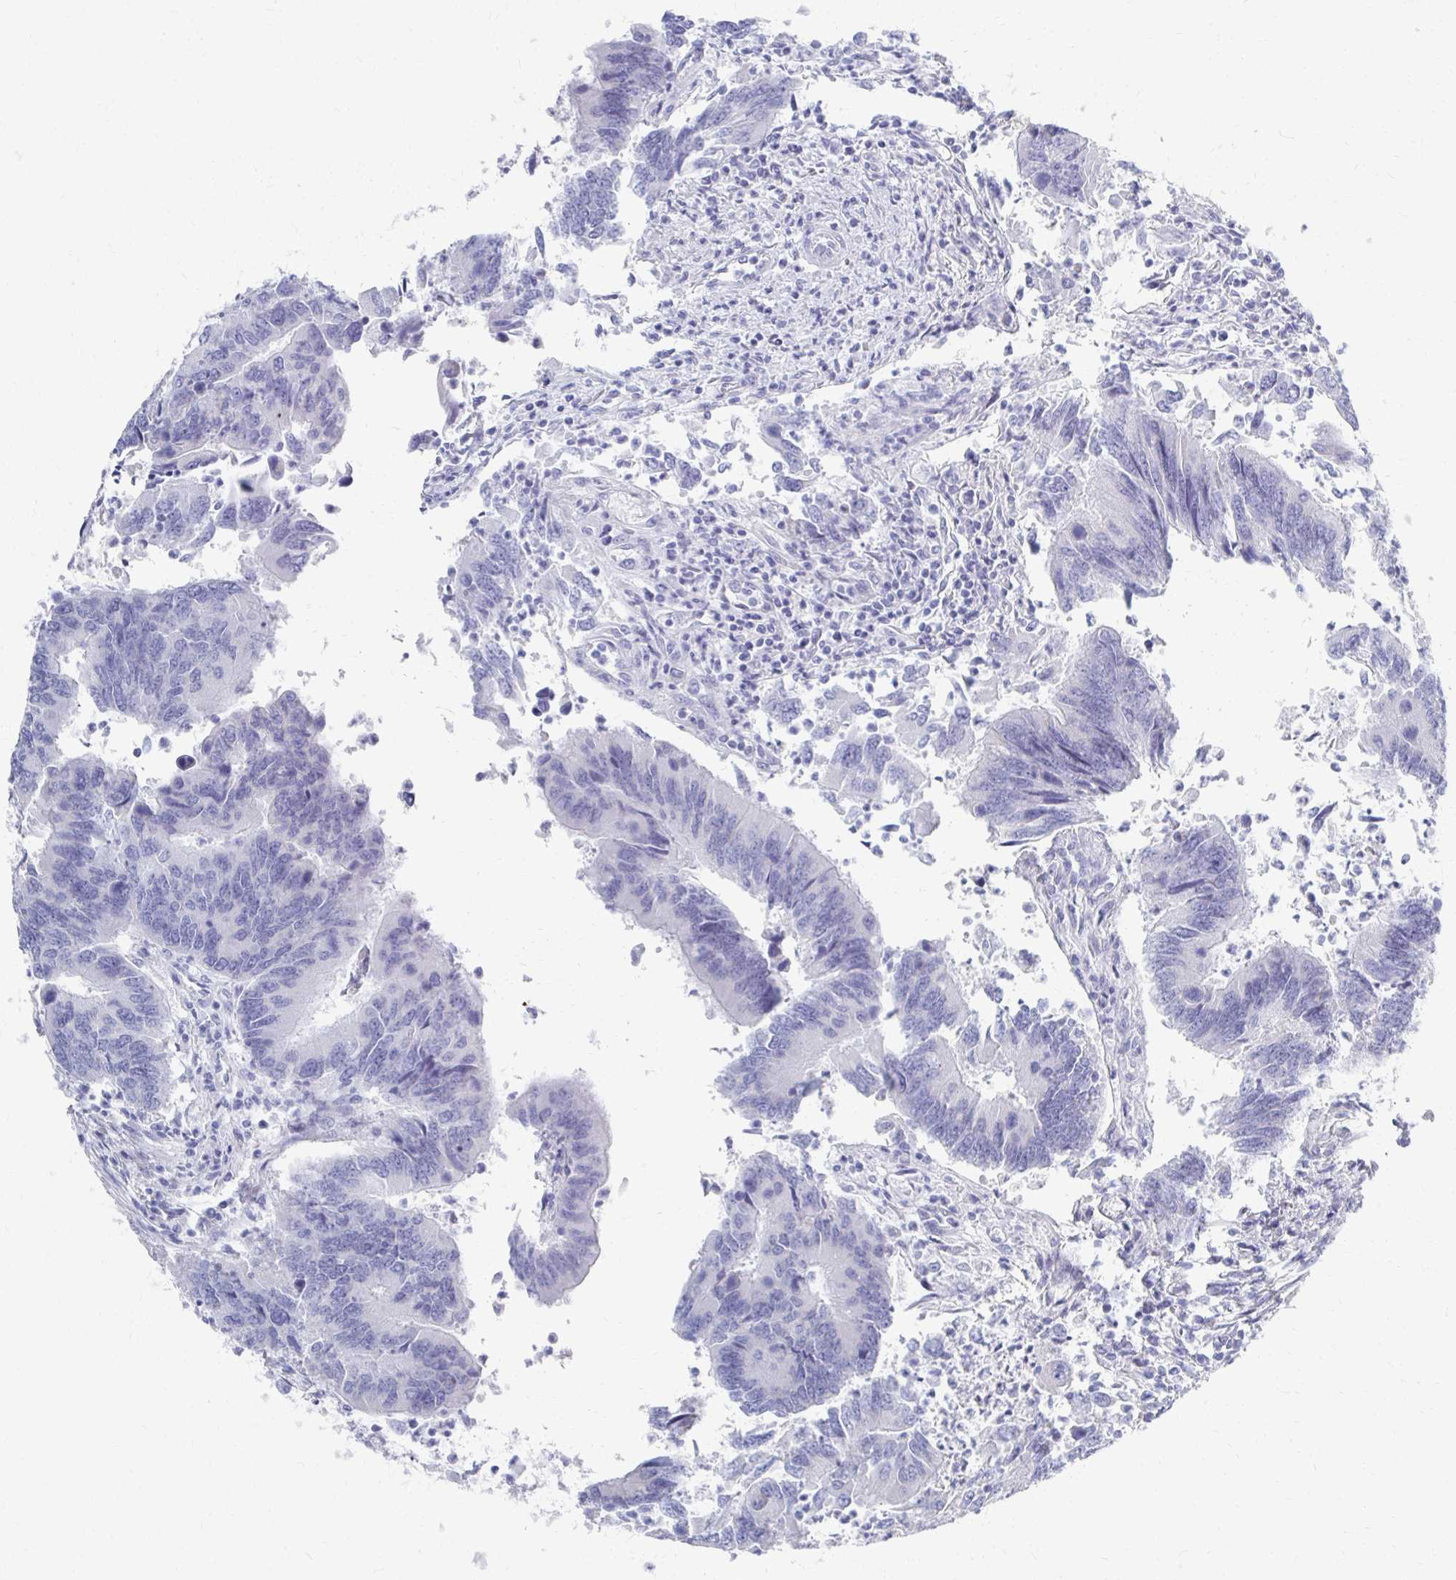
{"staining": {"intensity": "negative", "quantity": "none", "location": "none"}, "tissue": "colorectal cancer", "cell_type": "Tumor cells", "image_type": "cancer", "snomed": [{"axis": "morphology", "description": "Adenocarcinoma, NOS"}, {"axis": "topography", "description": "Colon"}], "caption": "Immunohistochemistry (IHC) of human adenocarcinoma (colorectal) reveals no positivity in tumor cells.", "gene": "SYCP3", "patient": {"sex": "female", "age": 67}}